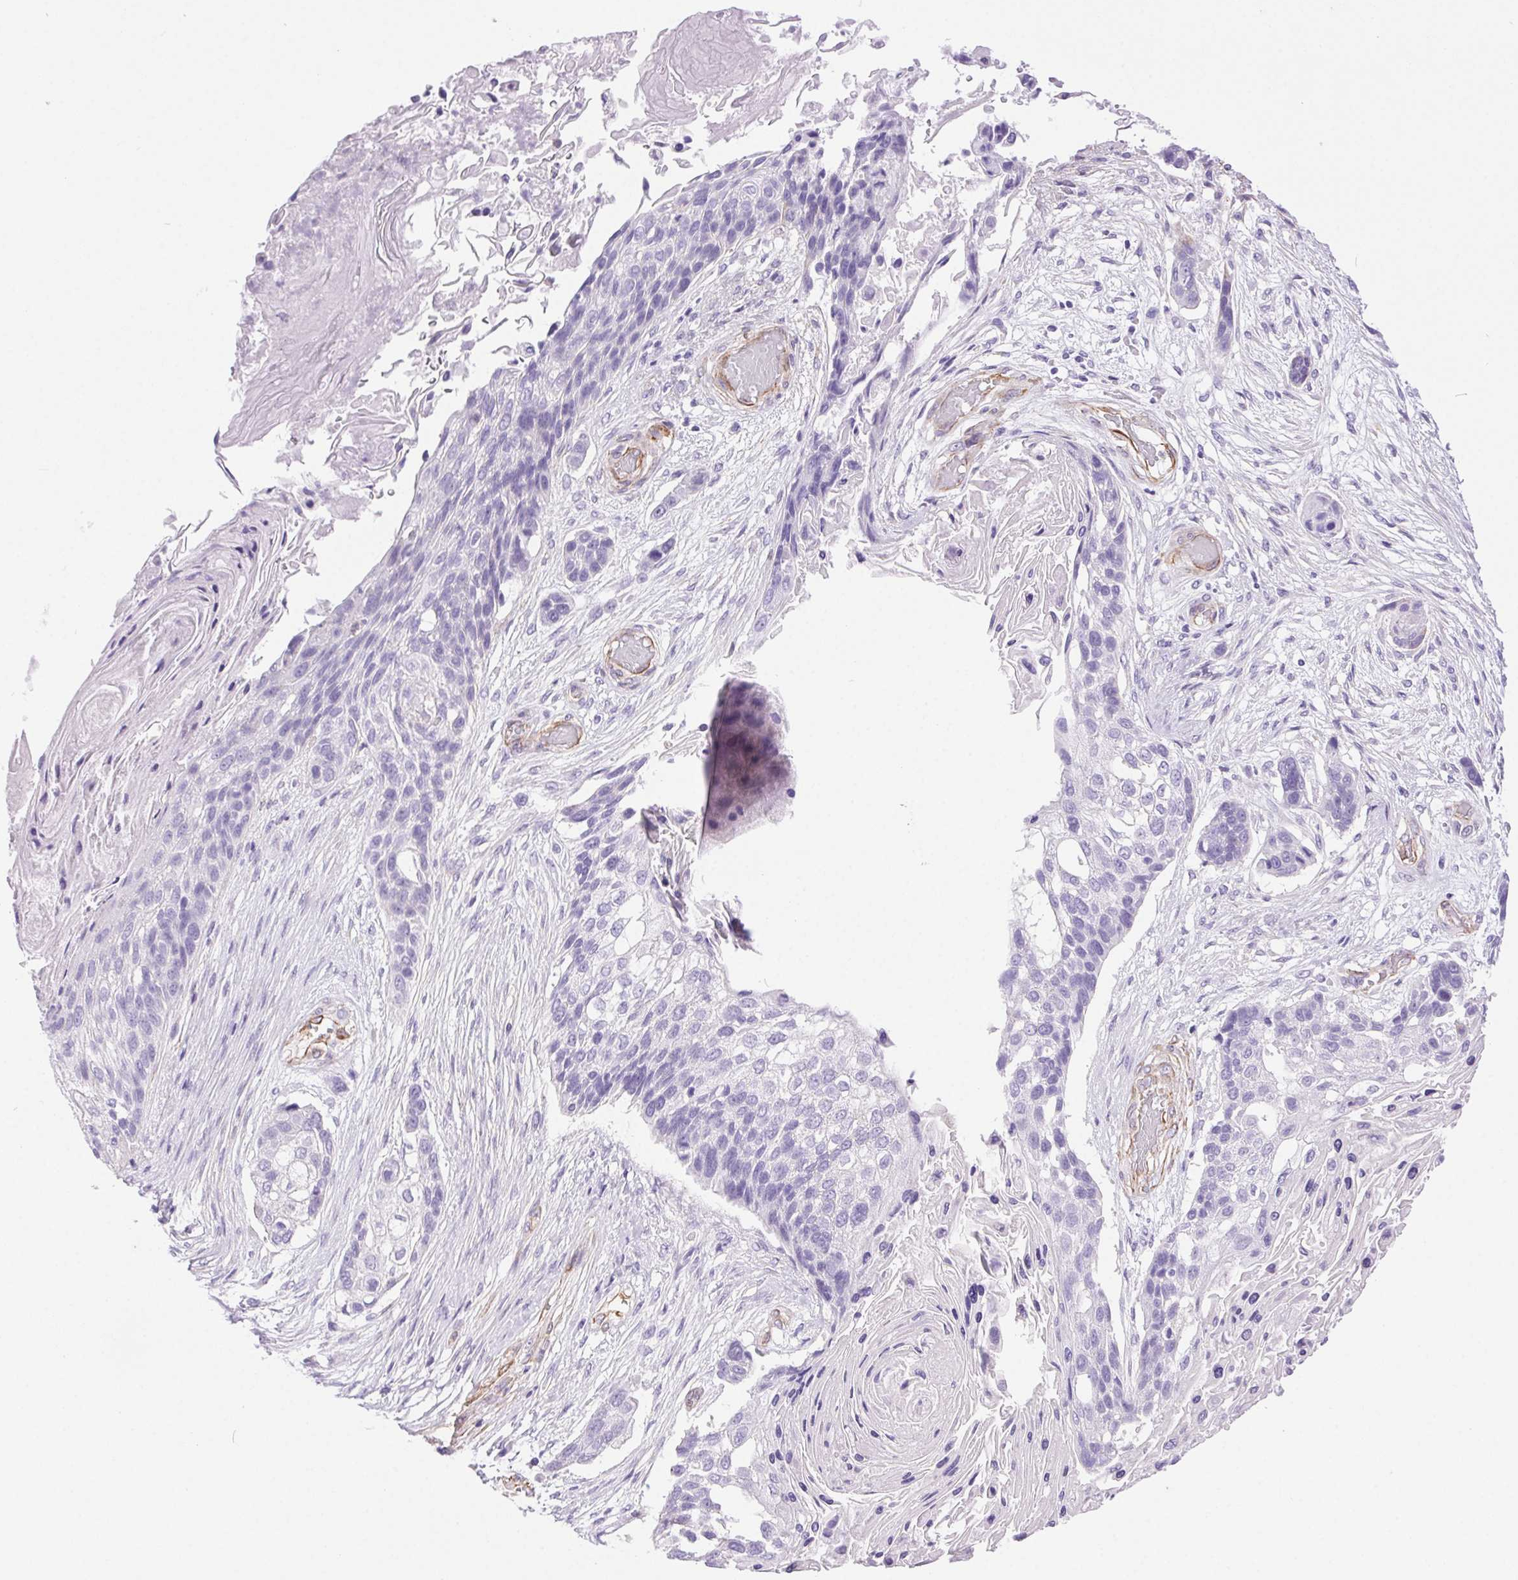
{"staining": {"intensity": "negative", "quantity": "none", "location": "none"}, "tissue": "lung cancer", "cell_type": "Tumor cells", "image_type": "cancer", "snomed": [{"axis": "morphology", "description": "Squamous cell carcinoma, NOS"}, {"axis": "topography", "description": "Lung"}], "caption": "DAB immunohistochemical staining of lung cancer displays no significant positivity in tumor cells.", "gene": "SHCBP1L", "patient": {"sex": "male", "age": 69}}